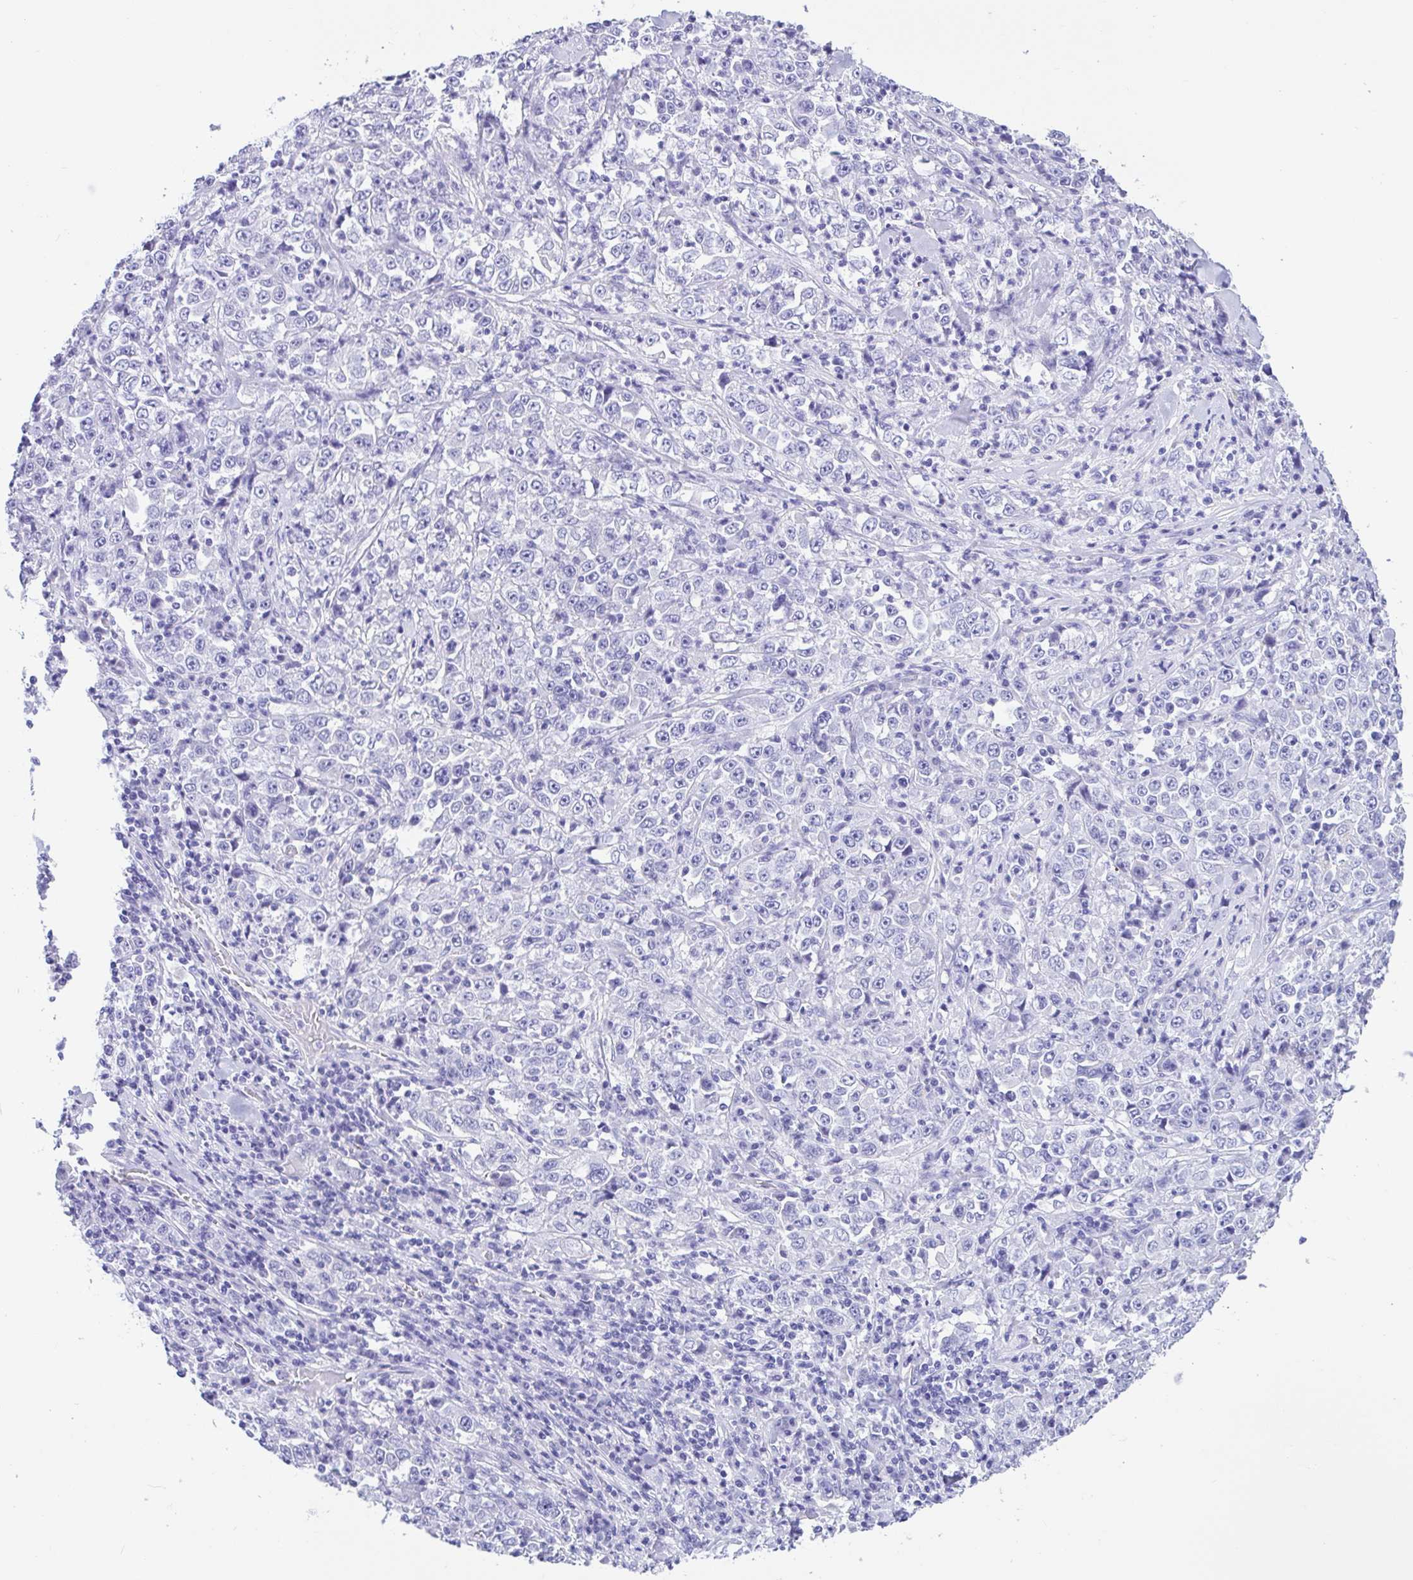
{"staining": {"intensity": "negative", "quantity": "none", "location": "none"}, "tissue": "stomach cancer", "cell_type": "Tumor cells", "image_type": "cancer", "snomed": [{"axis": "morphology", "description": "Normal tissue, NOS"}, {"axis": "morphology", "description": "Adenocarcinoma, NOS"}, {"axis": "topography", "description": "Stomach, upper"}, {"axis": "topography", "description": "Stomach"}], "caption": "A high-resolution photomicrograph shows immunohistochemistry (IHC) staining of stomach adenocarcinoma, which exhibits no significant staining in tumor cells.", "gene": "OR4N4", "patient": {"sex": "male", "age": 59}}